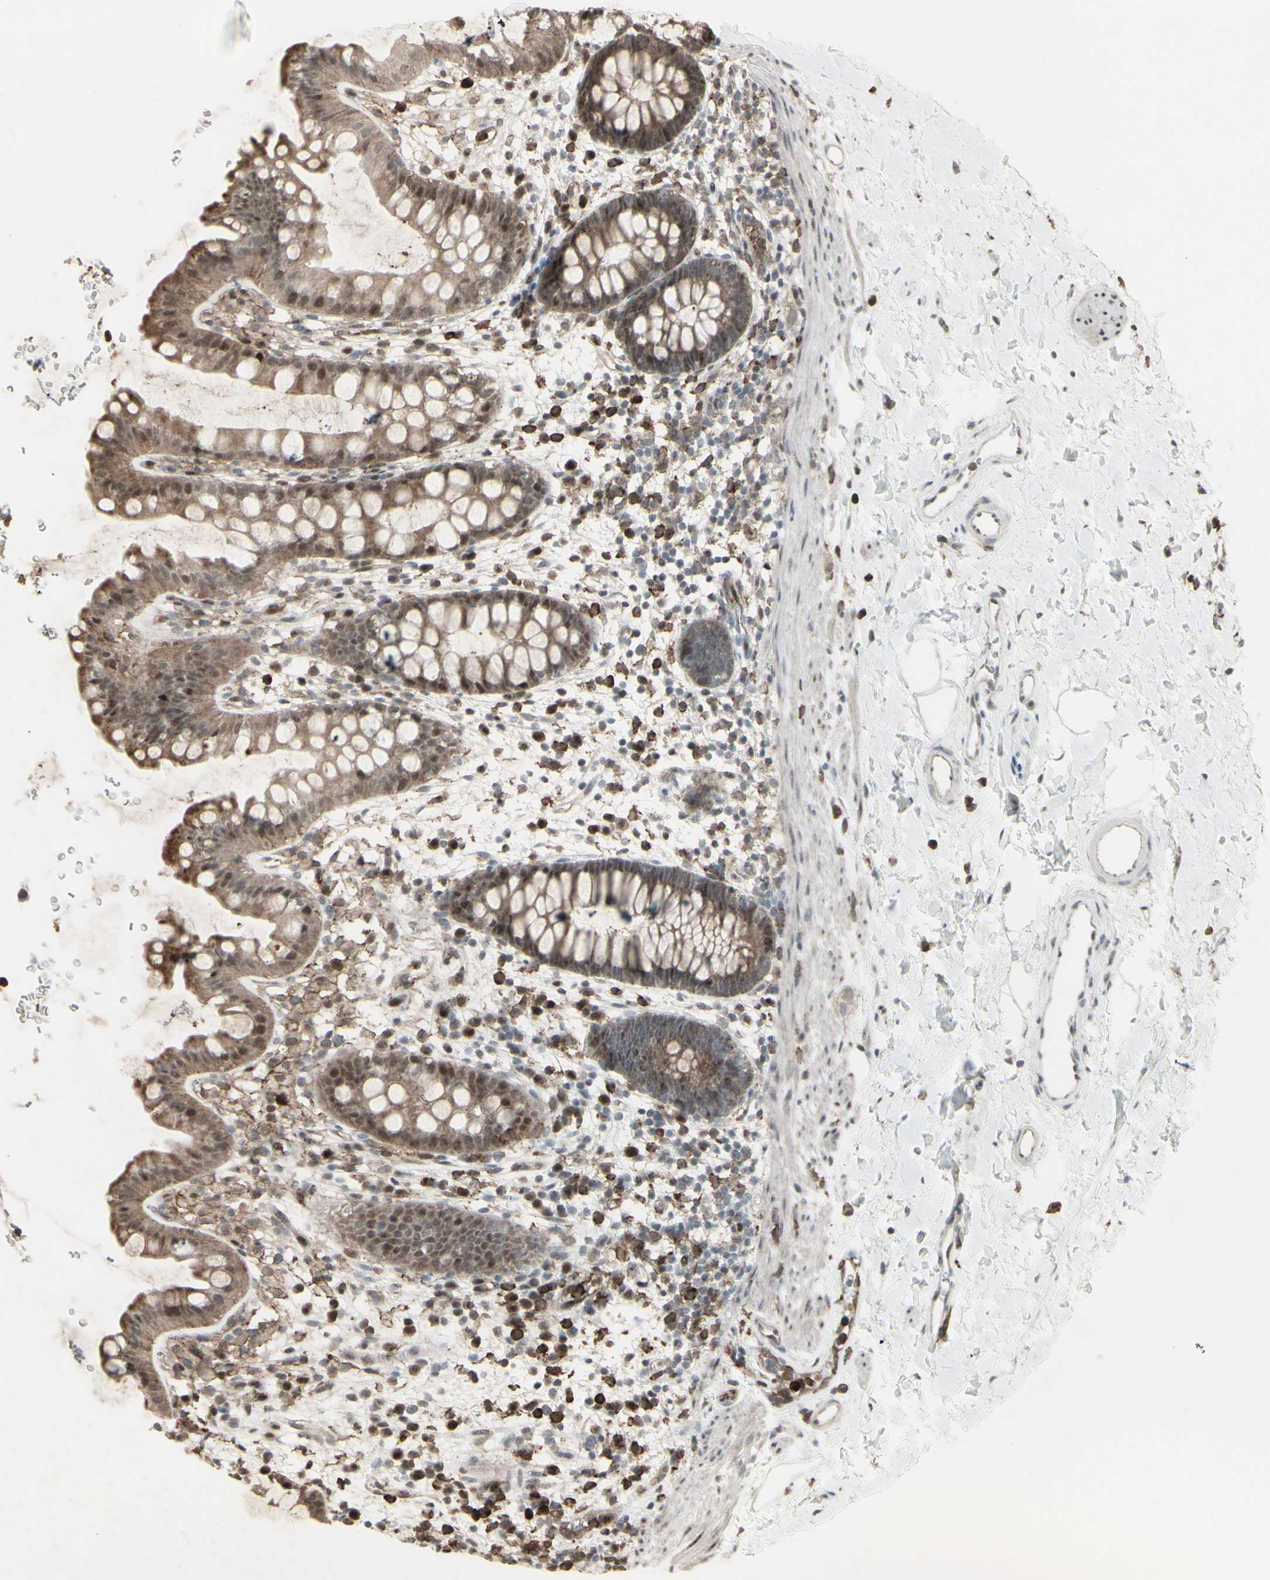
{"staining": {"intensity": "moderate", "quantity": ">75%", "location": "cytoplasmic/membranous,nuclear"}, "tissue": "rectum", "cell_type": "Glandular cells", "image_type": "normal", "snomed": [{"axis": "morphology", "description": "Normal tissue, NOS"}, {"axis": "topography", "description": "Rectum"}], "caption": "Immunohistochemistry (IHC) photomicrograph of benign rectum: human rectum stained using immunohistochemistry demonstrates medium levels of moderate protein expression localized specifically in the cytoplasmic/membranous,nuclear of glandular cells, appearing as a cytoplasmic/membranous,nuclear brown color.", "gene": "CD33", "patient": {"sex": "female", "age": 24}}